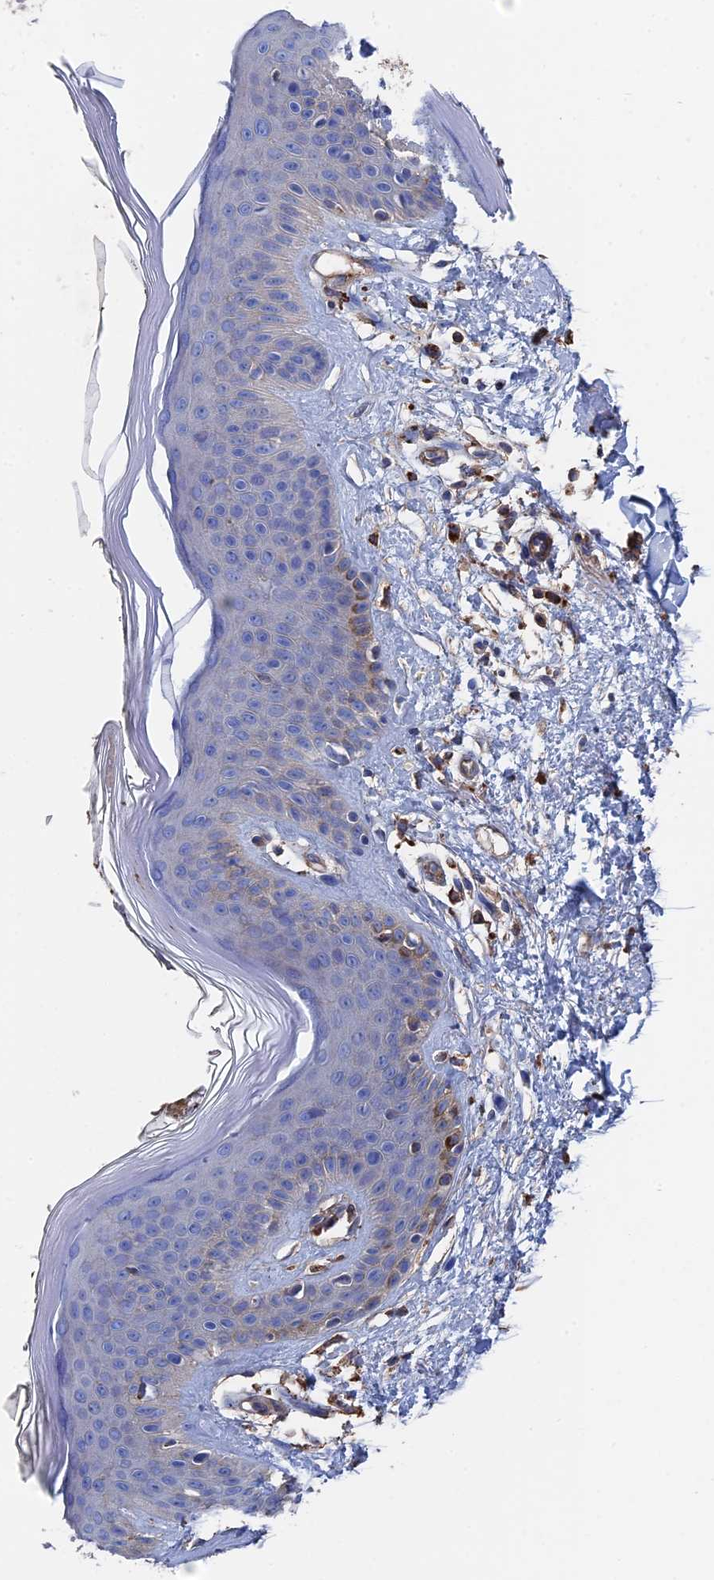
{"staining": {"intensity": "moderate", "quantity": "<25%", "location": "cytoplasmic/membranous"}, "tissue": "skin", "cell_type": "Fibroblasts", "image_type": "normal", "snomed": [{"axis": "morphology", "description": "Normal tissue, NOS"}, {"axis": "topography", "description": "Skin"}], "caption": "Immunohistochemical staining of benign human skin exhibits <25% levels of moderate cytoplasmic/membranous protein expression in about <25% of fibroblasts.", "gene": "STRA6", "patient": {"sex": "female", "age": 64}}